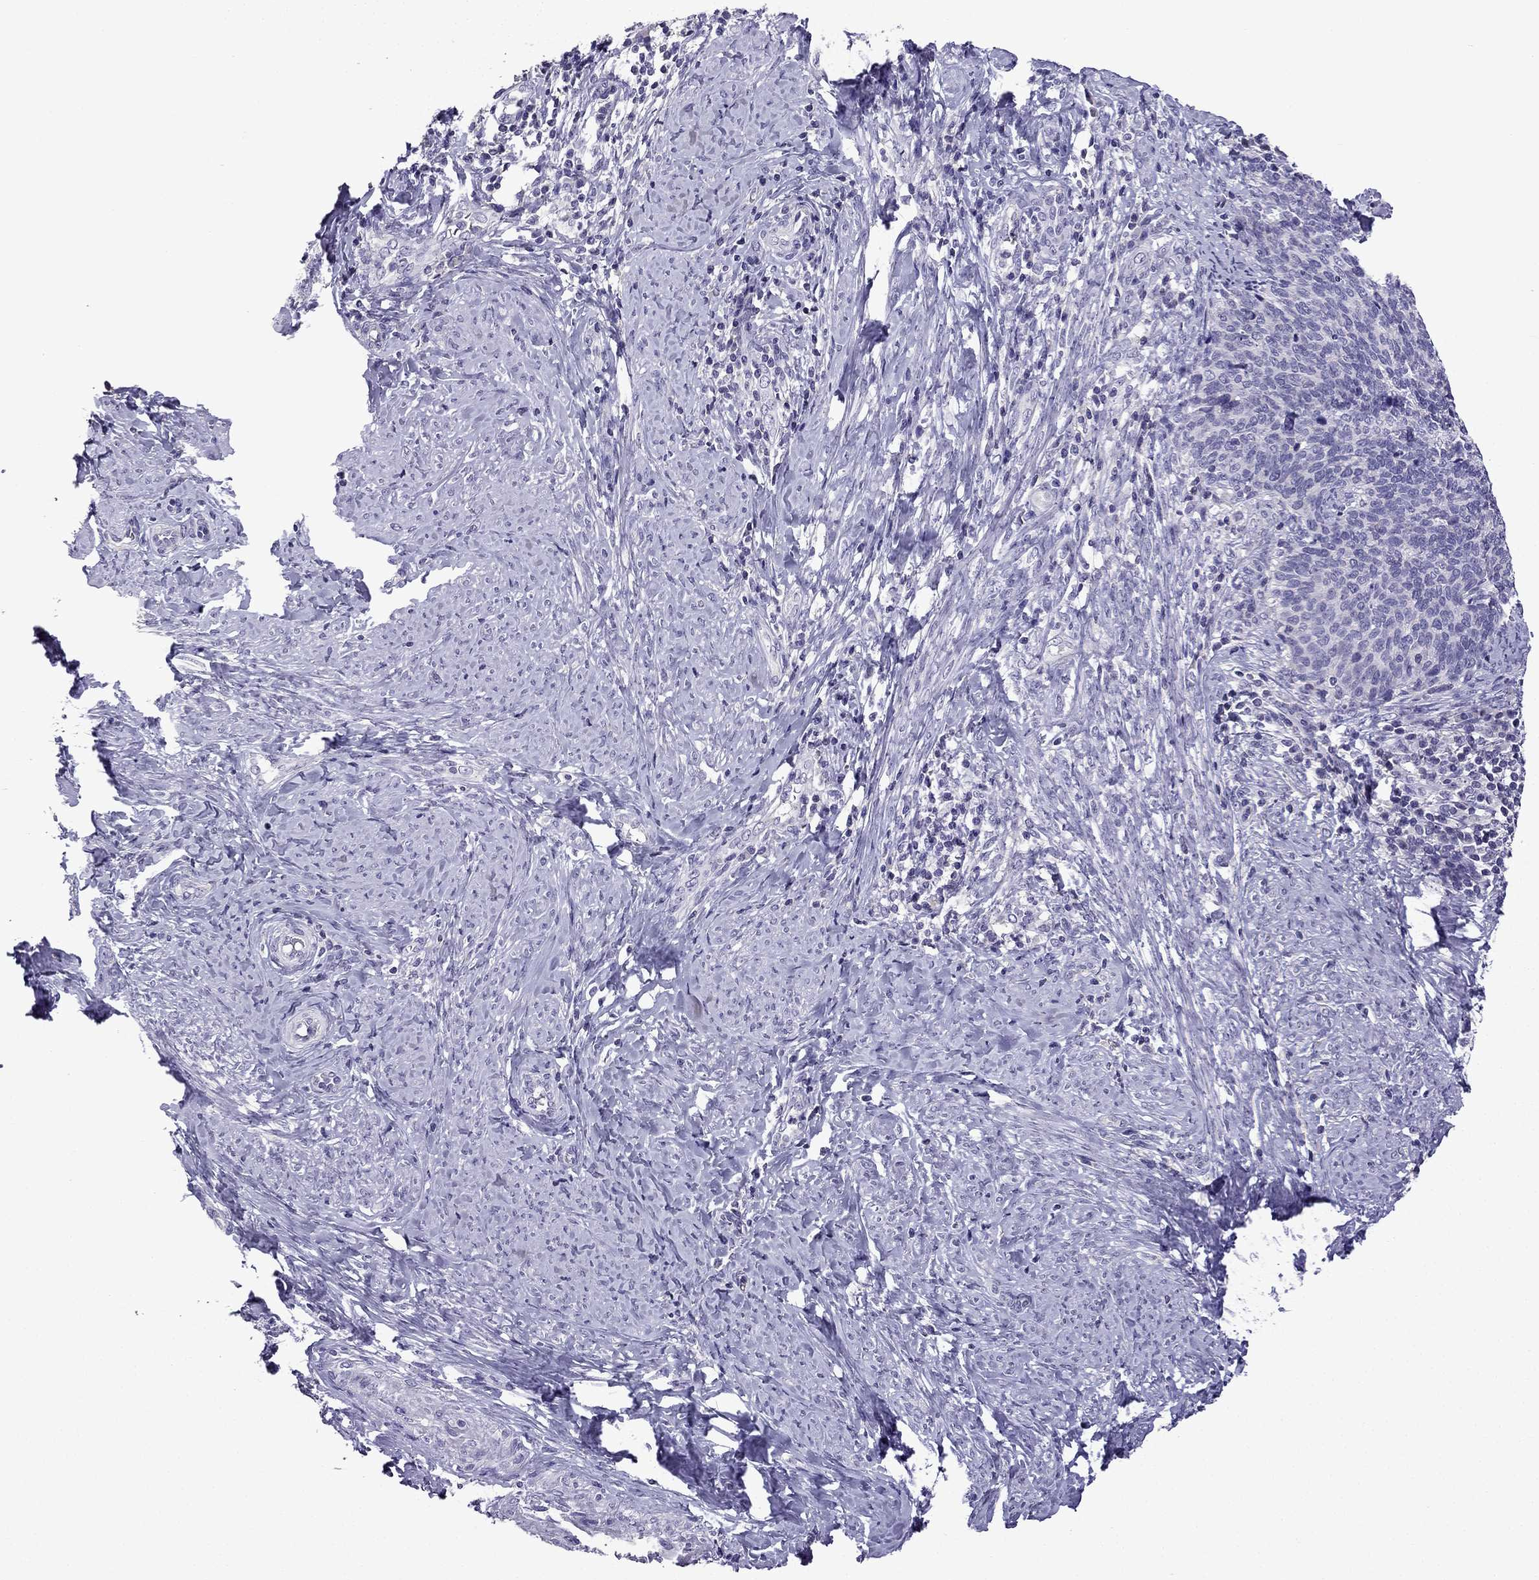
{"staining": {"intensity": "weak", "quantity": "<25%", "location": "cytoplasmic/membranous"}, "tissue": "cervical cancer", "cell_type": "Tumor cells", "image_type": "cancer", "snomed": [{"axis": "morphology", "description": "Normal tissue, NOS"}, {"axis": "morphology", "description": "Squamous cell carcinoma, NOS"}, {"axis": "topography", "description": "Cervix"}], "caption": "DAB immunohistochemical staining of human cervical cancer exhibits no significant positivity in tumor cells.", "gene": "TTN", "patient": {"sex": "female", "age": 39}}